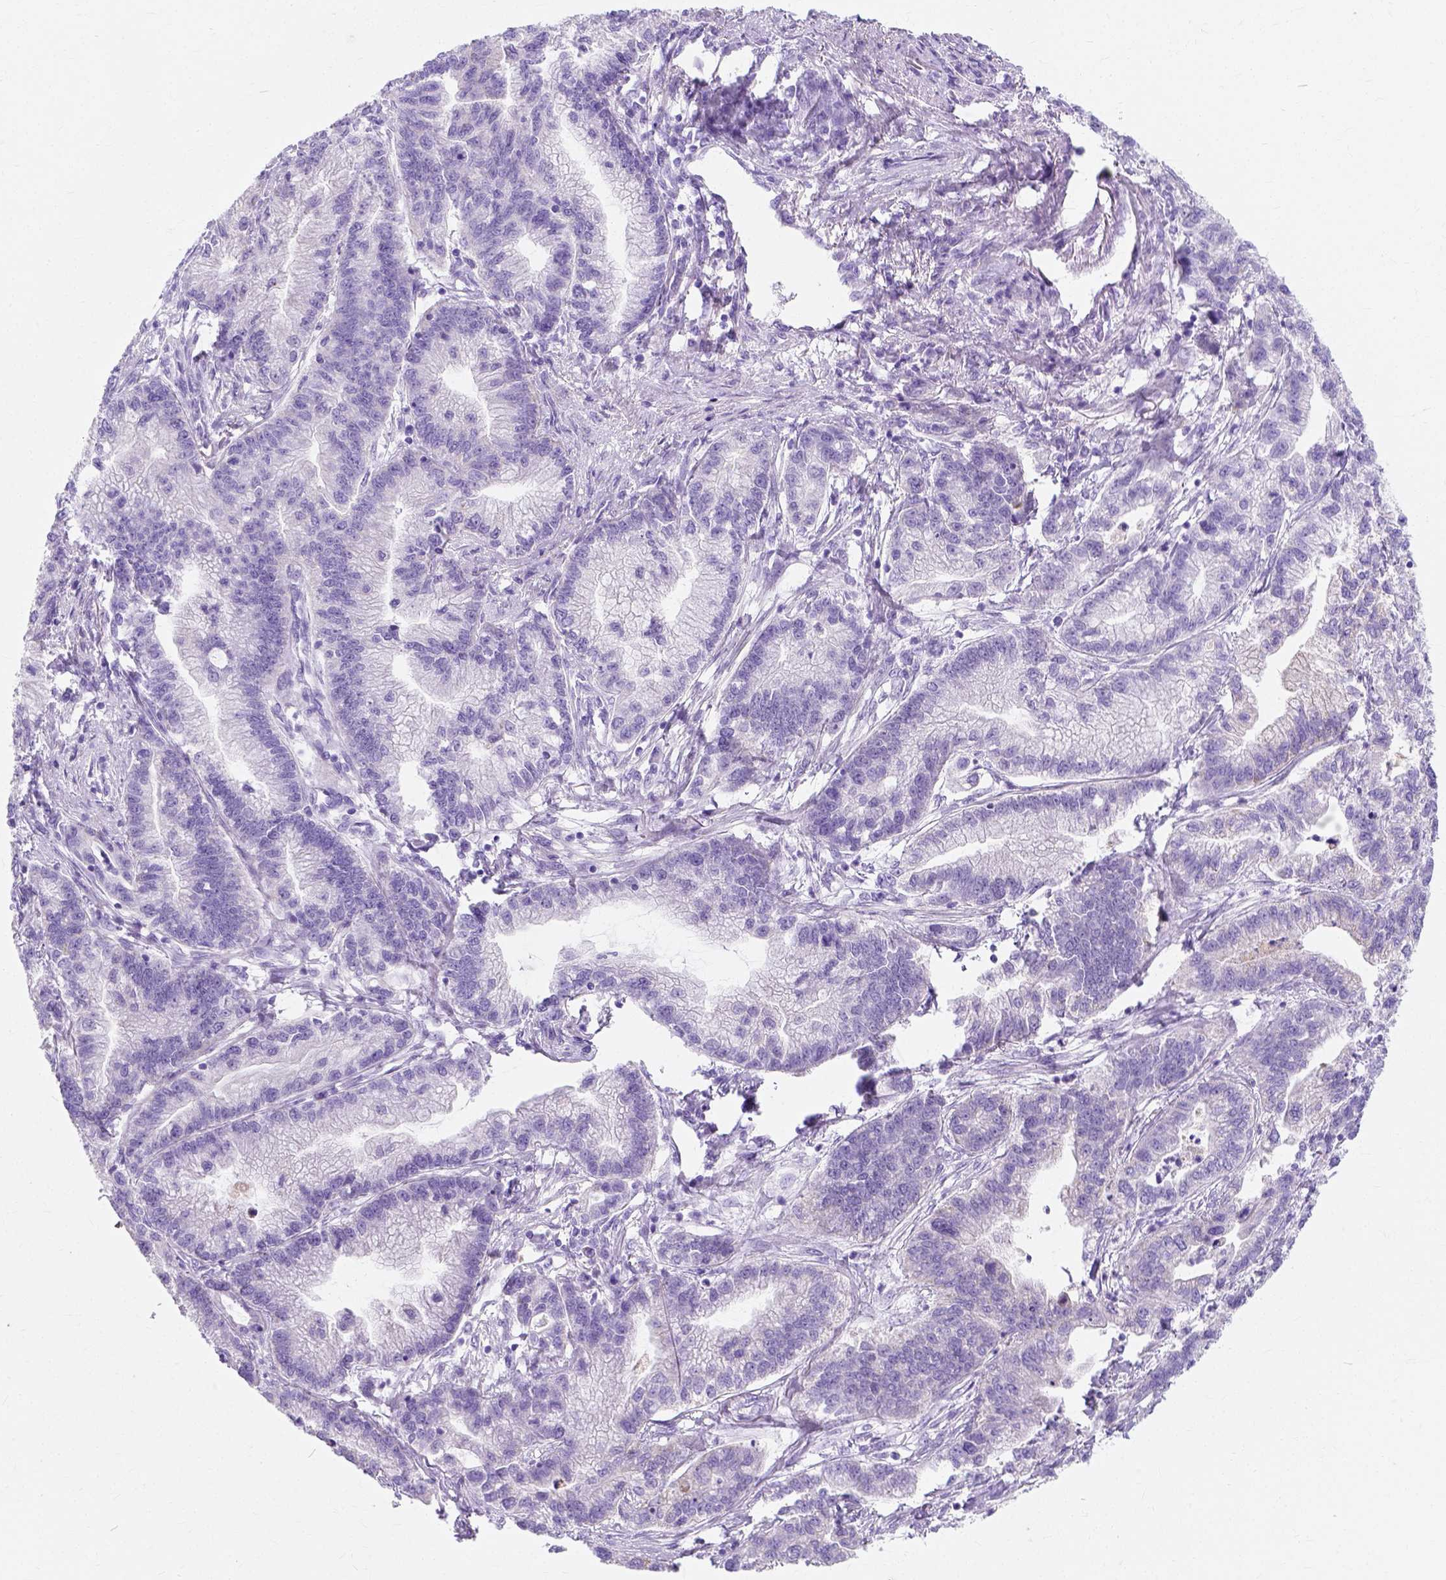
{"staining": {"intensity": "negative", "quantity": "none", "location": "none"}, "tissue": "stomach cancer", "cell_type": "Tumor cells", "image_type": "cancer", "snomed": [{"axis": "morphology", "description": "Adenocarcinoma, NOS"}, {"axis": "topography", "description": "Stomach"}], "caption": "Human adenocarcinoma (stomach) stained for a protein using immunohistochemistry (IHC) demonstrates no expression in tumor cells.", "gene": "MYH15", "patient": {"sex": "male", "age": 83}}